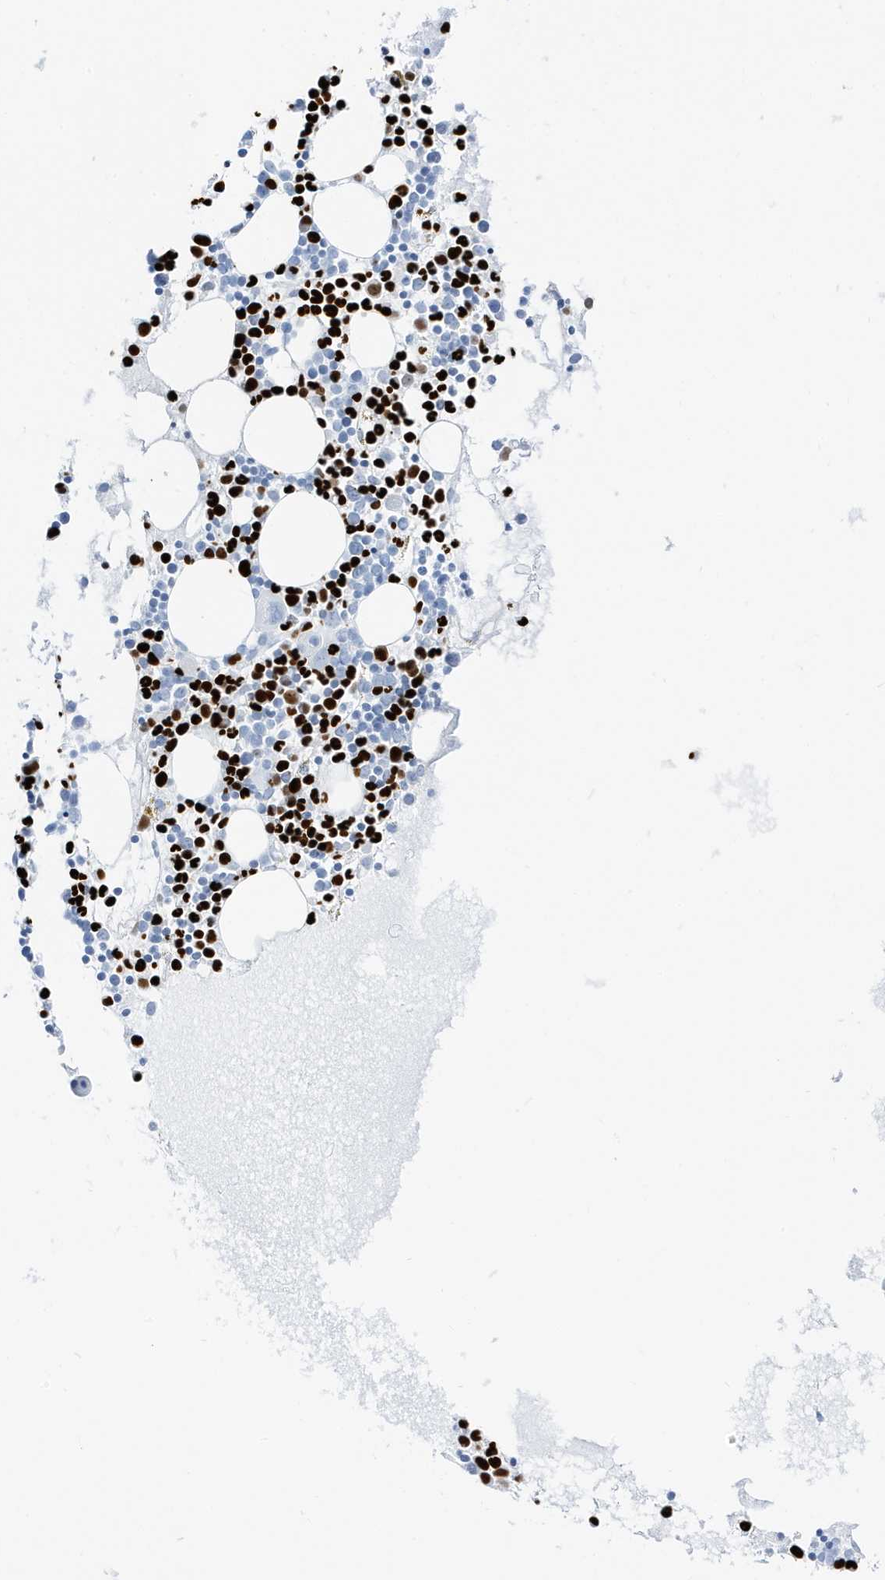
{"staining": {"intensity": "strong", "quantity": "25%-75%", "location": "nuclear"}, "tissue": "bone marrow", "cell_type": "Hematopoietic cells", "image_type": "normal", "snomed": [{"axis": "morphology", "description": "Normal tissue, NOS"}, {"axis": "topography", "description": "Bone marrow"}], "caption": "Strong nuclear staining for a protein is identified in about 25%-75% of hematopoietic cells of normal bone marrow using IHC.", "gene": "MNDA", "patient": {"sex": "female", "age": 62}}